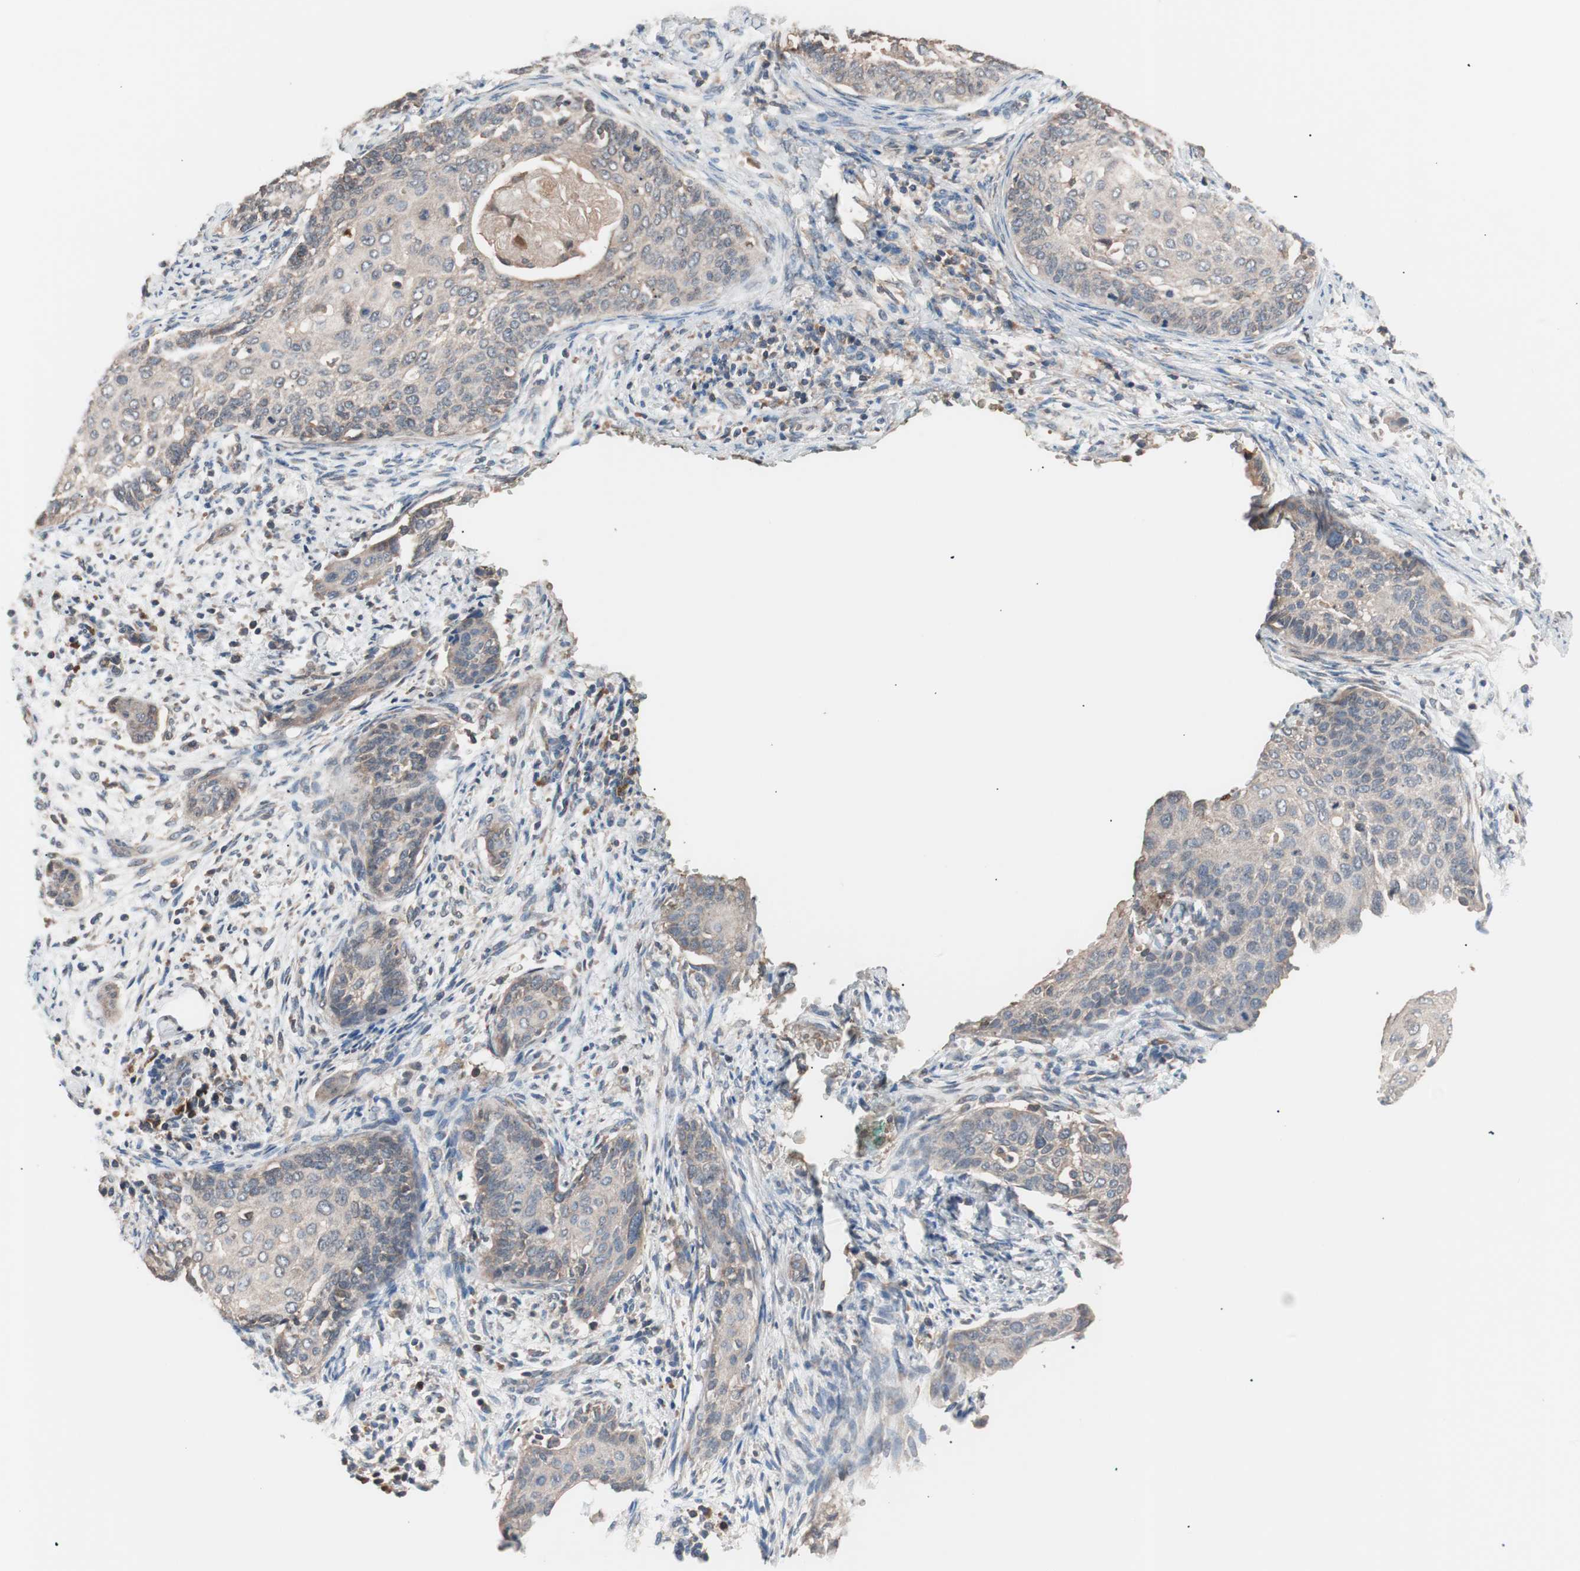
{"staining": {"intensity": "moderate", "quantity": ">75%", "location": "cytoplasmic/membranous"}, "tissue": "cervical cancer", "cell_type": "Tumor cells", "image_type": "cancer", "snomed": [{"axis": "morphology", "description": "Squamous cell carcinoma, NOS"}, {"axis": "topography", "description": "Cervix"}], "caption": "Cervical cancer (squamous cell carcinoma) stained for a protein displays moderate cytoplasmic/membranous positivity in tumor cells.", "gene": "GLYCTK", "patient": {"sex": "female", "age": 33}}